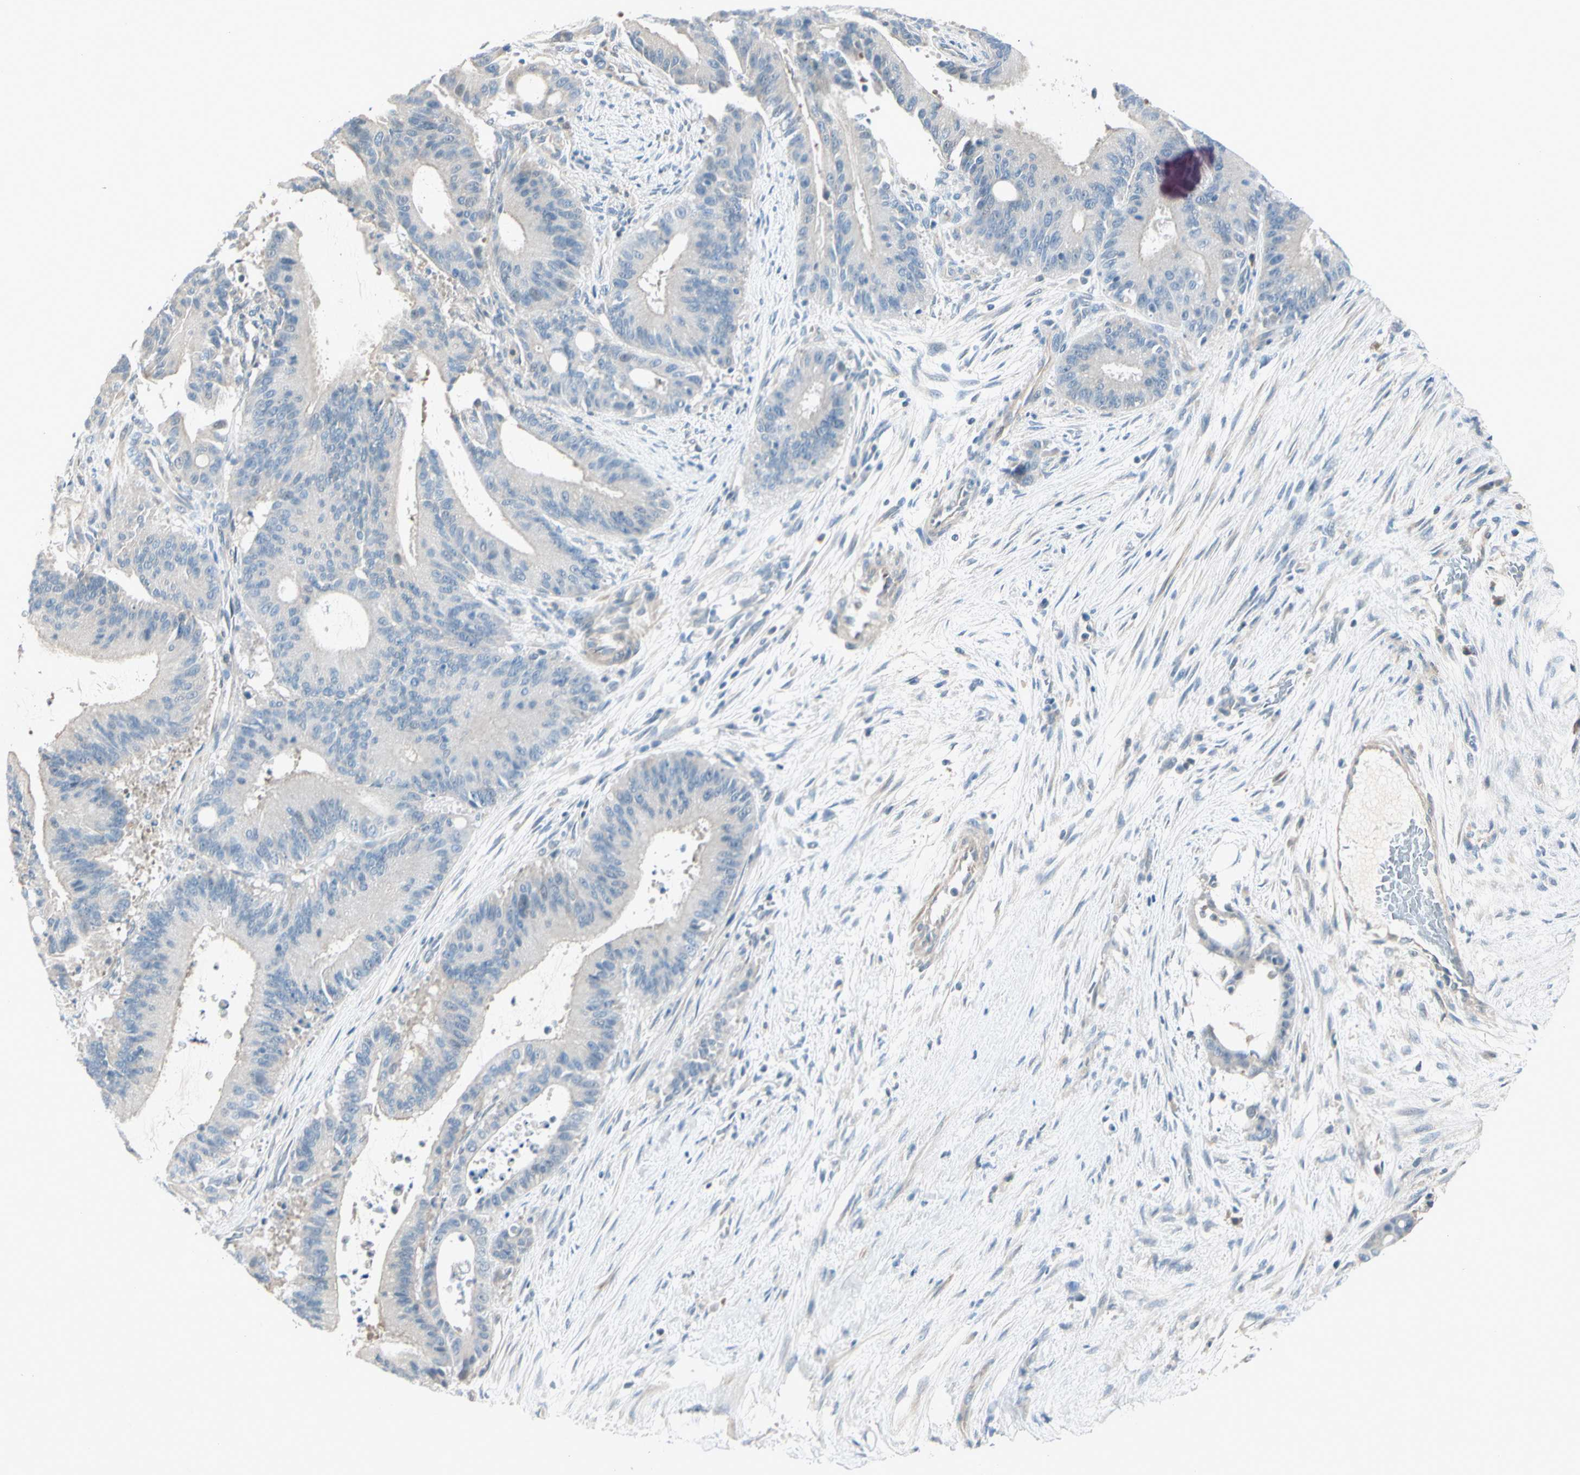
{"staining": {"intensity": "negative", "quantity": "none", "location": "none"}, "tissue": "liver cancer", "cell_type": "Tumor cells", "image_type": "cancer", "snomed": [{"axis": "morphology", "description": "Cholangiocarcinoma"}, {"axis": "topography", "description": "Liver"}], "caption": "Tumor cells show no significant protein positivity in liver cancer (cholangiocarcinoma).", "gene": "CYP2E1", "patient": {"sex": "female", "age": 73}}